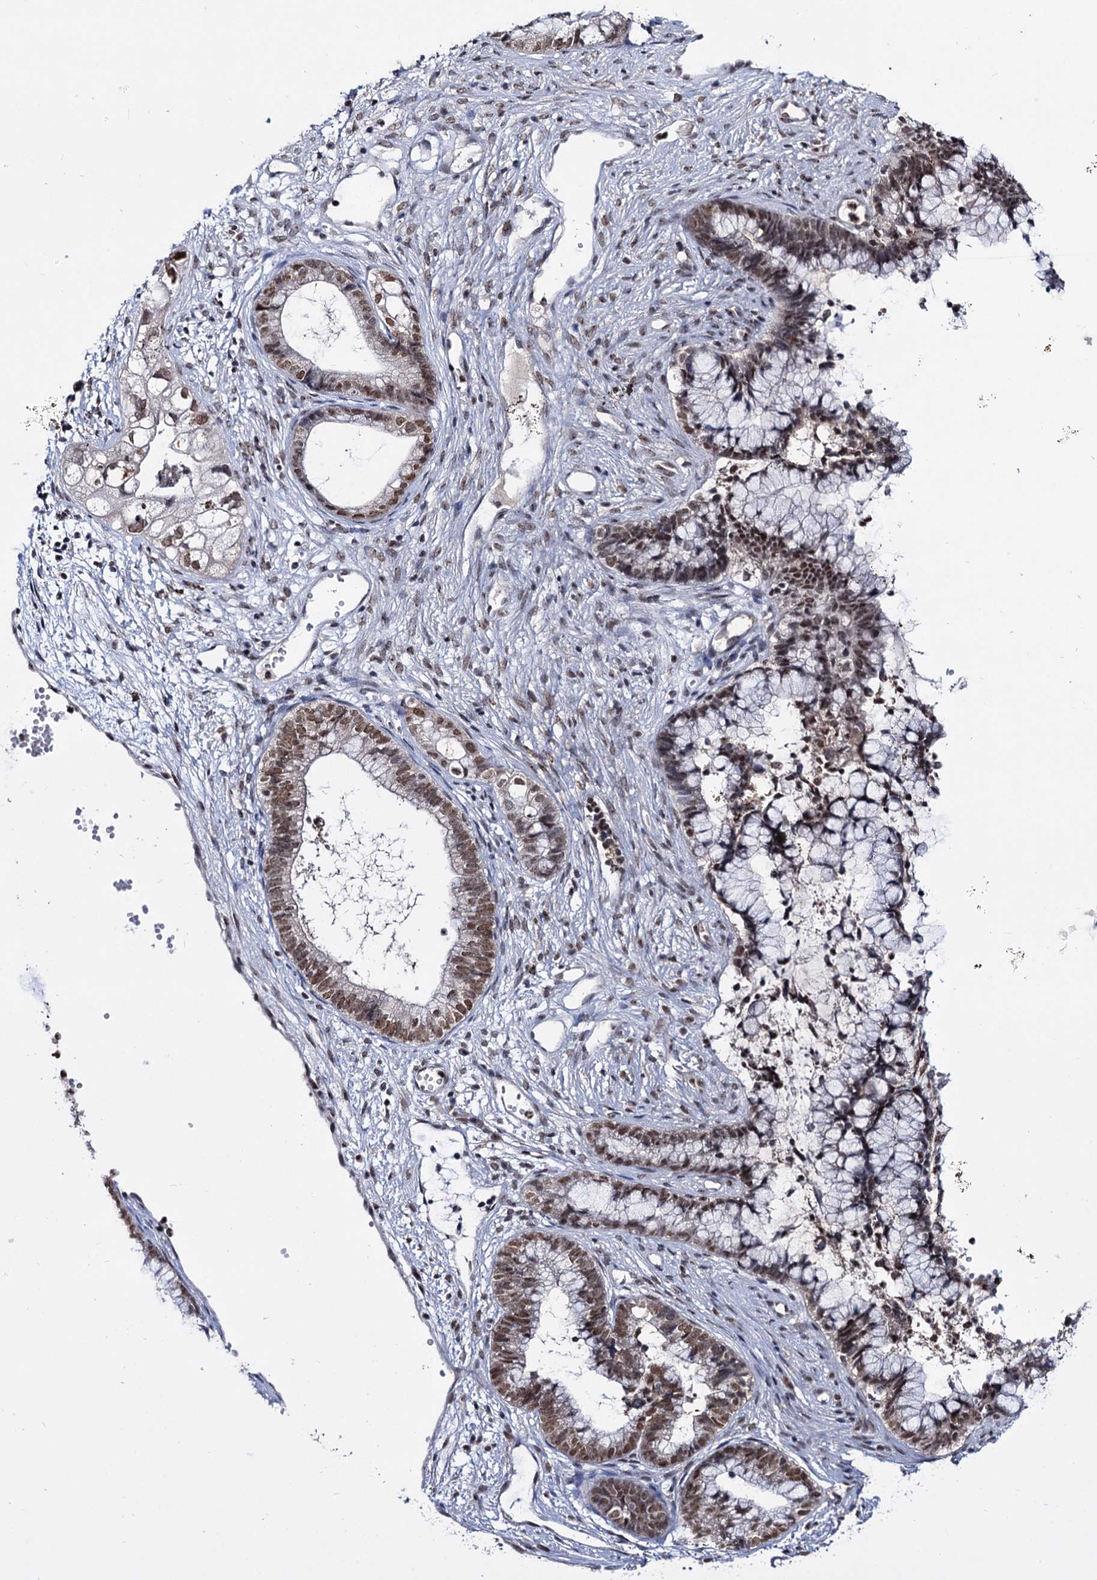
{"staining": {"intensity": "moderate", "quantity": ">75%", "location": "nuclear"}, "tissue": "cervical cancer", "cell_type": "Tumor cells", "image_type": "cancer", "snomed": [{"axis": "morphology", "description": "Adenocarcinoma, NOS"}, {"axis": "topography", "description": "Cervix"}], "caption": "This is an image of immunohistochemistry (IHC) staining of adenocarcinoma (cervical), which shows moderate expression in the nuclear of tumor cells.", "gene": "SMCHD1", "patient": {"sex": "female", "age": 44}}